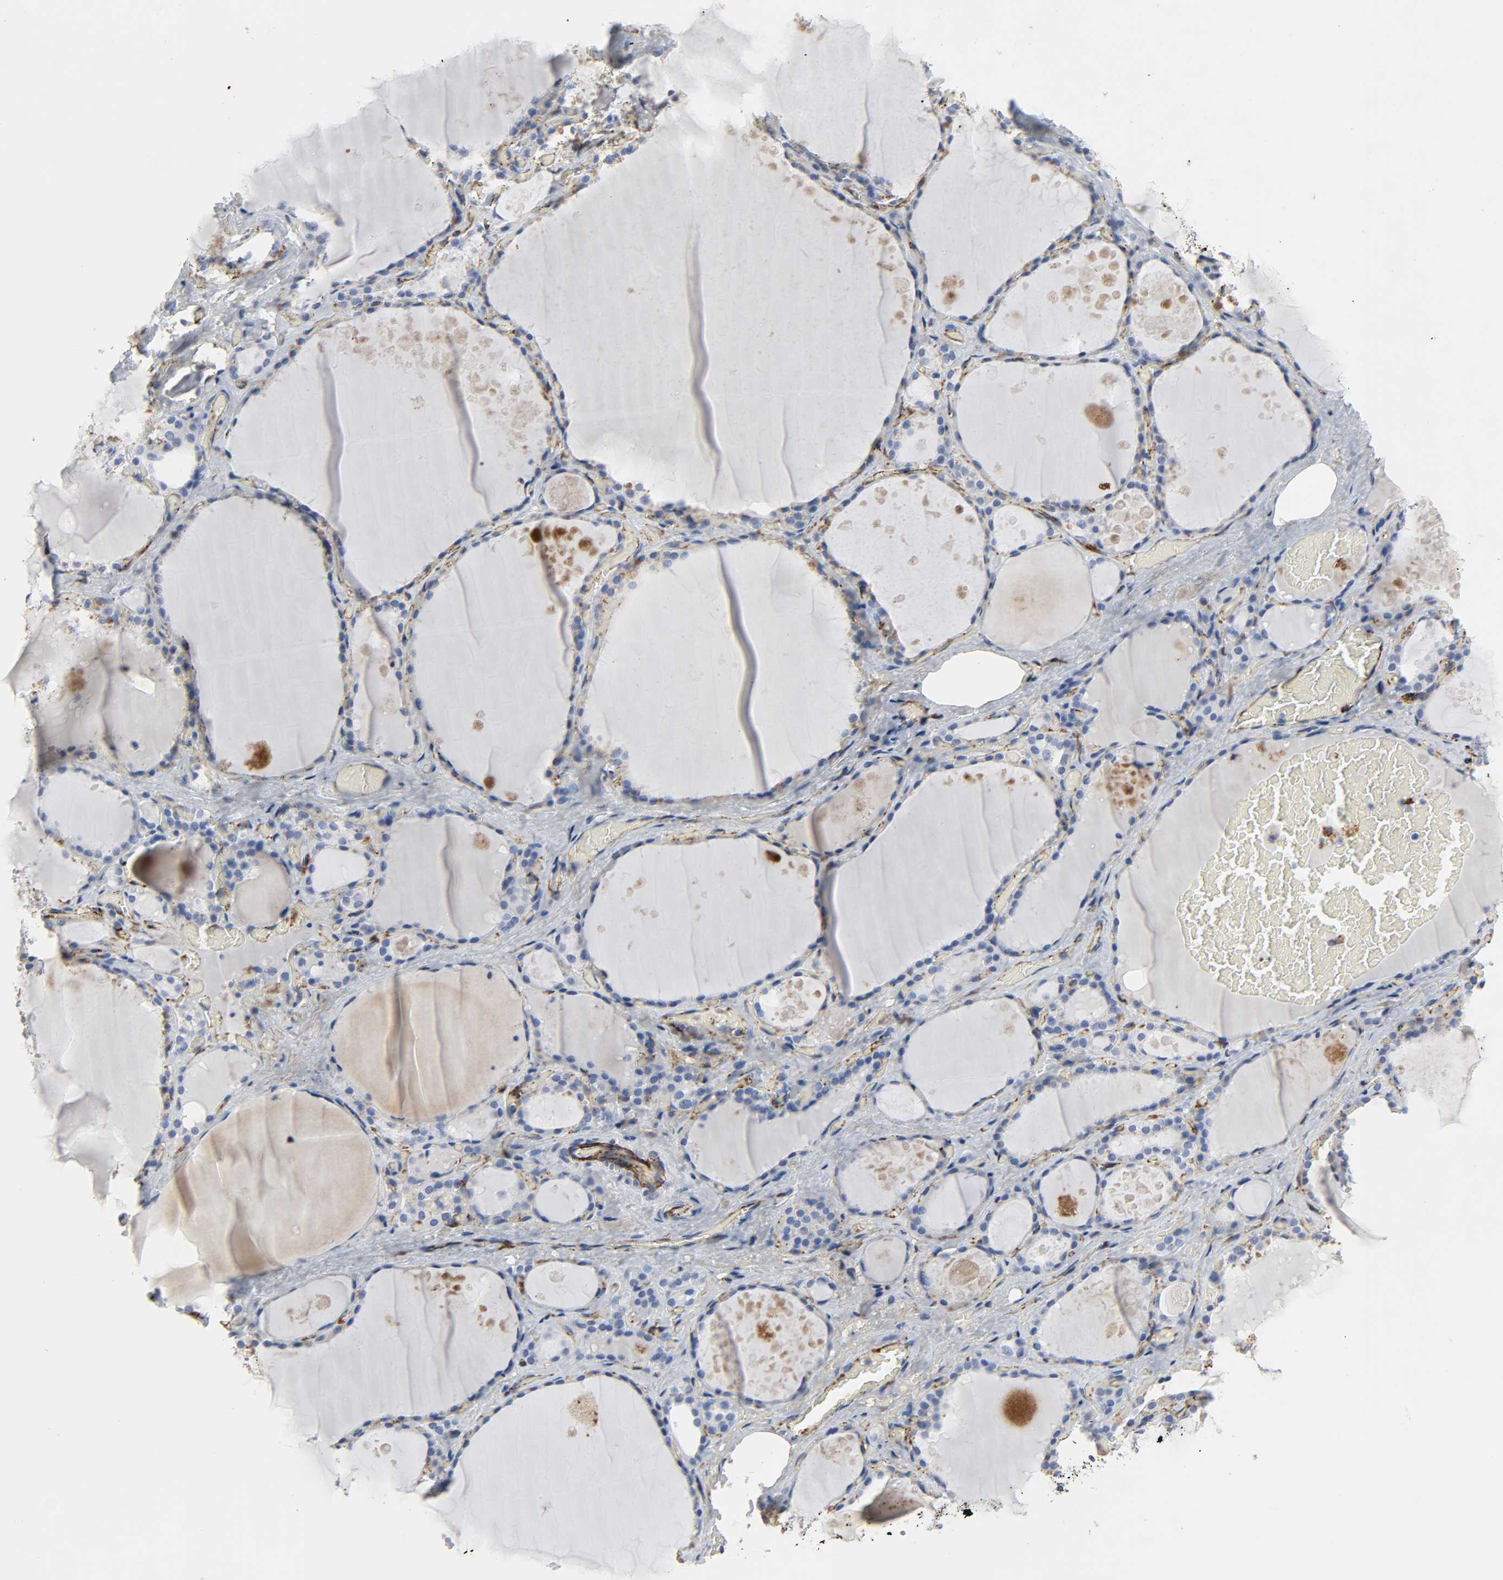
{"staining": {"intensity": "negative", "quantity": "none", "location": "none"}, "tissue": "thyroid gland", "cell_type": "Glandular cells", "image_type": "normal", "snomed": [{"axis": "morphology", "description": "Normal tissue, NOS"}, {"axis": "topography", "description": "Thyroid gland"}], "caption": "High power microscopy micrograph of an IHC micrograph of benign thyroid gland, revealing no significant positivity in glandular cells.", "gene": "PECAM1", "patient": {"sex": "male", "age": 61}}